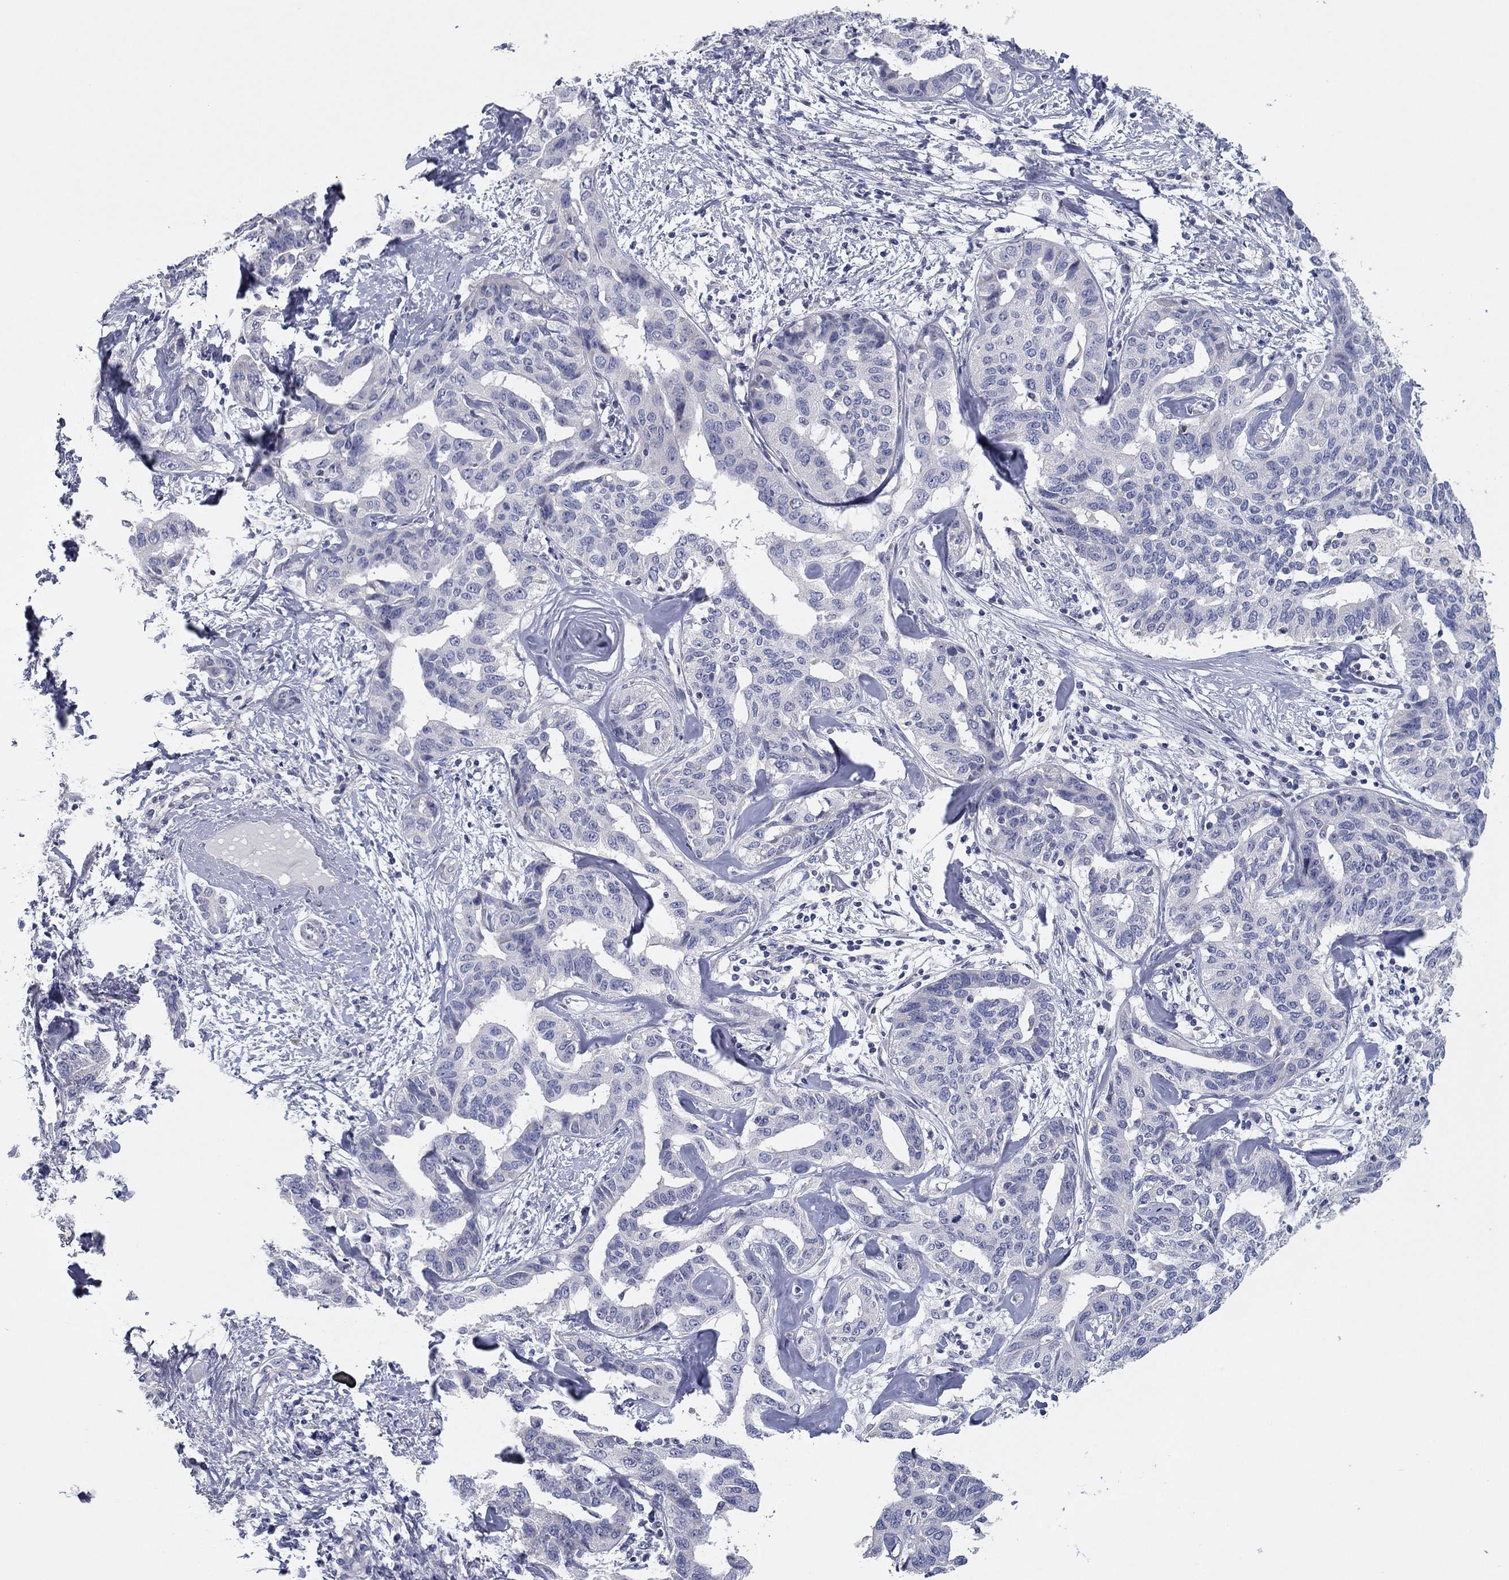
{"staining": {"intensity": "negative", "quantity": "none", "location": "none"}, "tissue": "liver cancer", "cell_type": "Tumor cells", "image_type": "cancer", "snomed": [{"axis": "morphology", "description": "Cholangiocarcinoma"}, {"axis": "topography", "description": "Liver"}], "caption": "Immunohistochemical staining of human liver cholangiocarcinoma shows no significant positivity in tumor cells.", "gene": "GRK7", "patient": {"sex": "male", "age": 59}}